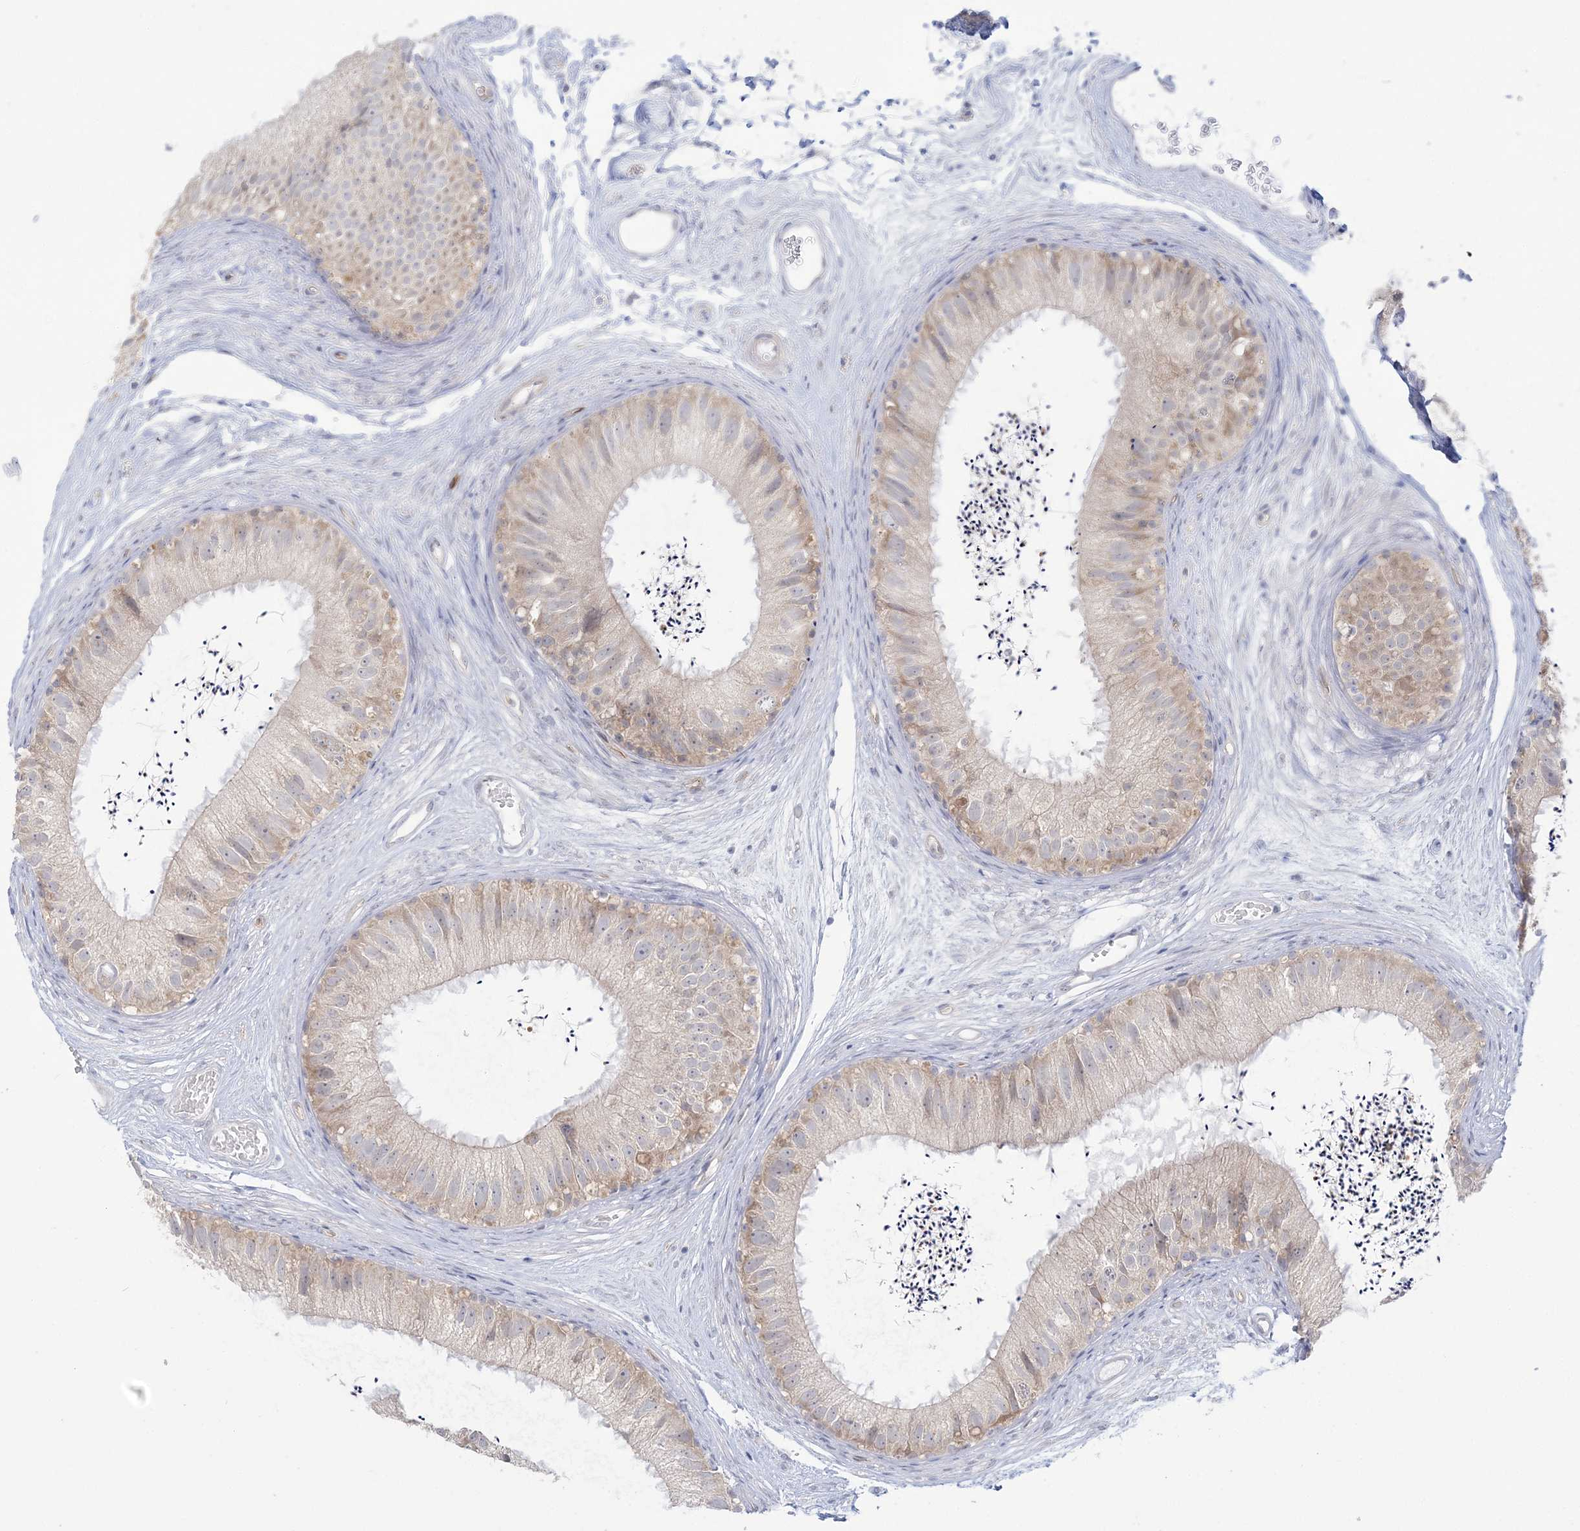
{"staining": {"intensity": "weak", "quantity": "25%-75%", "location": "cytoplasmic/membranous"}, "tissue": "epididymis", "cell_type": "Glandular cells", "image_type": "normal", "snomed": [{"axis": "morphology", "description": "Normal tissue, NOS"}, {"axis": "topography", "description": "Epididymis"}], "caption": "The micrograph exhibits a brown stain indicating the presence of a protein in the cytoplasmic/membranous of glandular cells in epididymis.", "gene": "FARSB", "patient": {"sex": "male", "age": 77}}